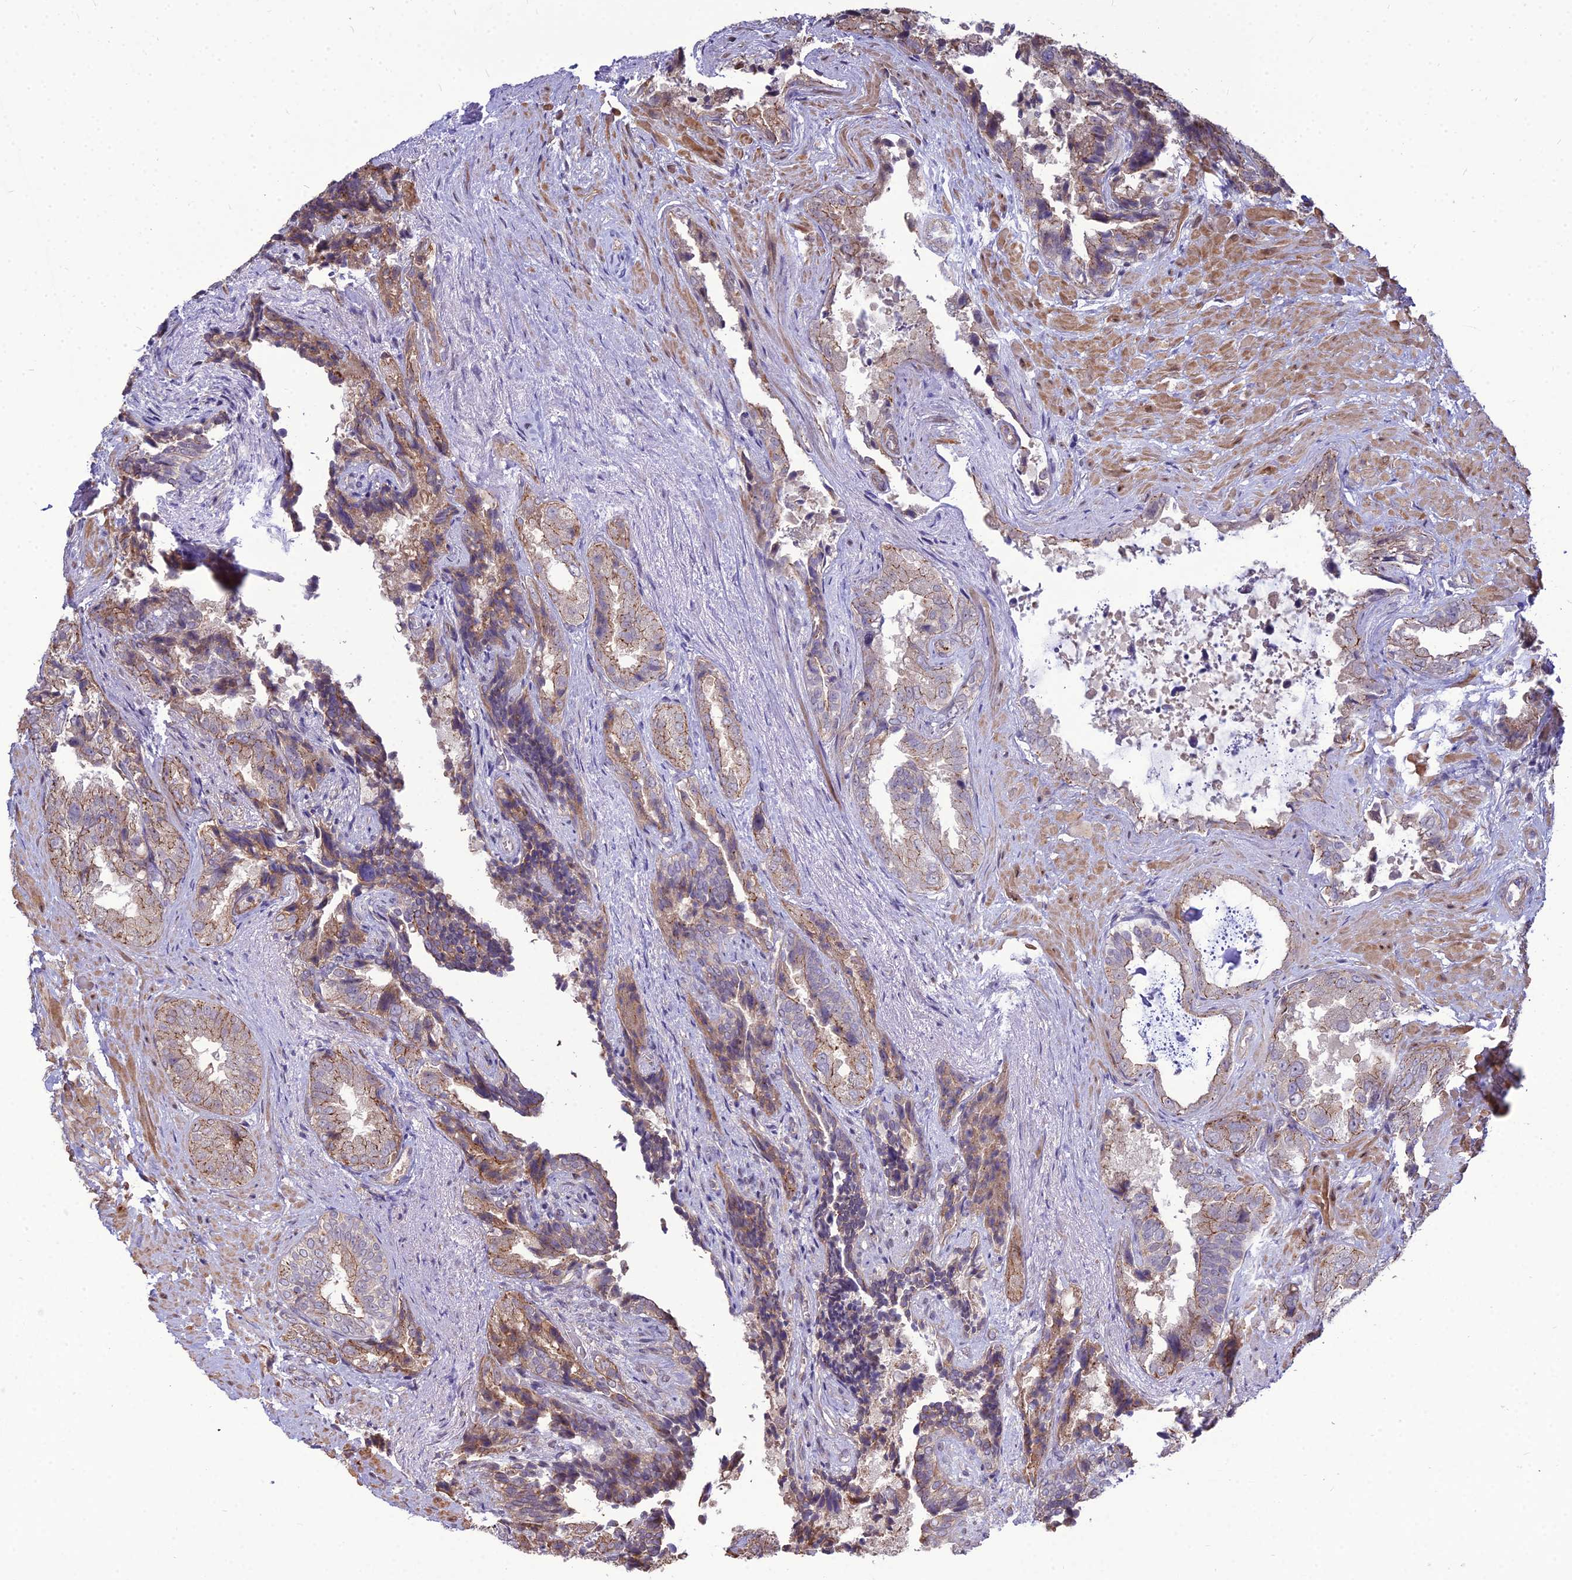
{"staining": {"intensity": "weak", "quantity": "25%-75%", "location": "cytoplasmic/membranous"}, "tissue": "seminal vesicle", "cell_type": "Glandular cells", "image_type": "normal", "snomed": [{"axis": "morphology", "description": "Normal tissue, NOS"}, {"axis": "topography", "description": "Seminal veicle"}, {"axis": "topography", "description": "Peripheral nerve tissue"}], "caption": "A low amount of weak cytoplasmic/membranous staining is appreciated in approximately 25%-75% of glandular cells in normal seminal vesicle. (brown staining indicates protein expression, while blue staining denotes nuclei).", "gene": "TSPYL2", "patient": {"sex": "male", "age": 63}}